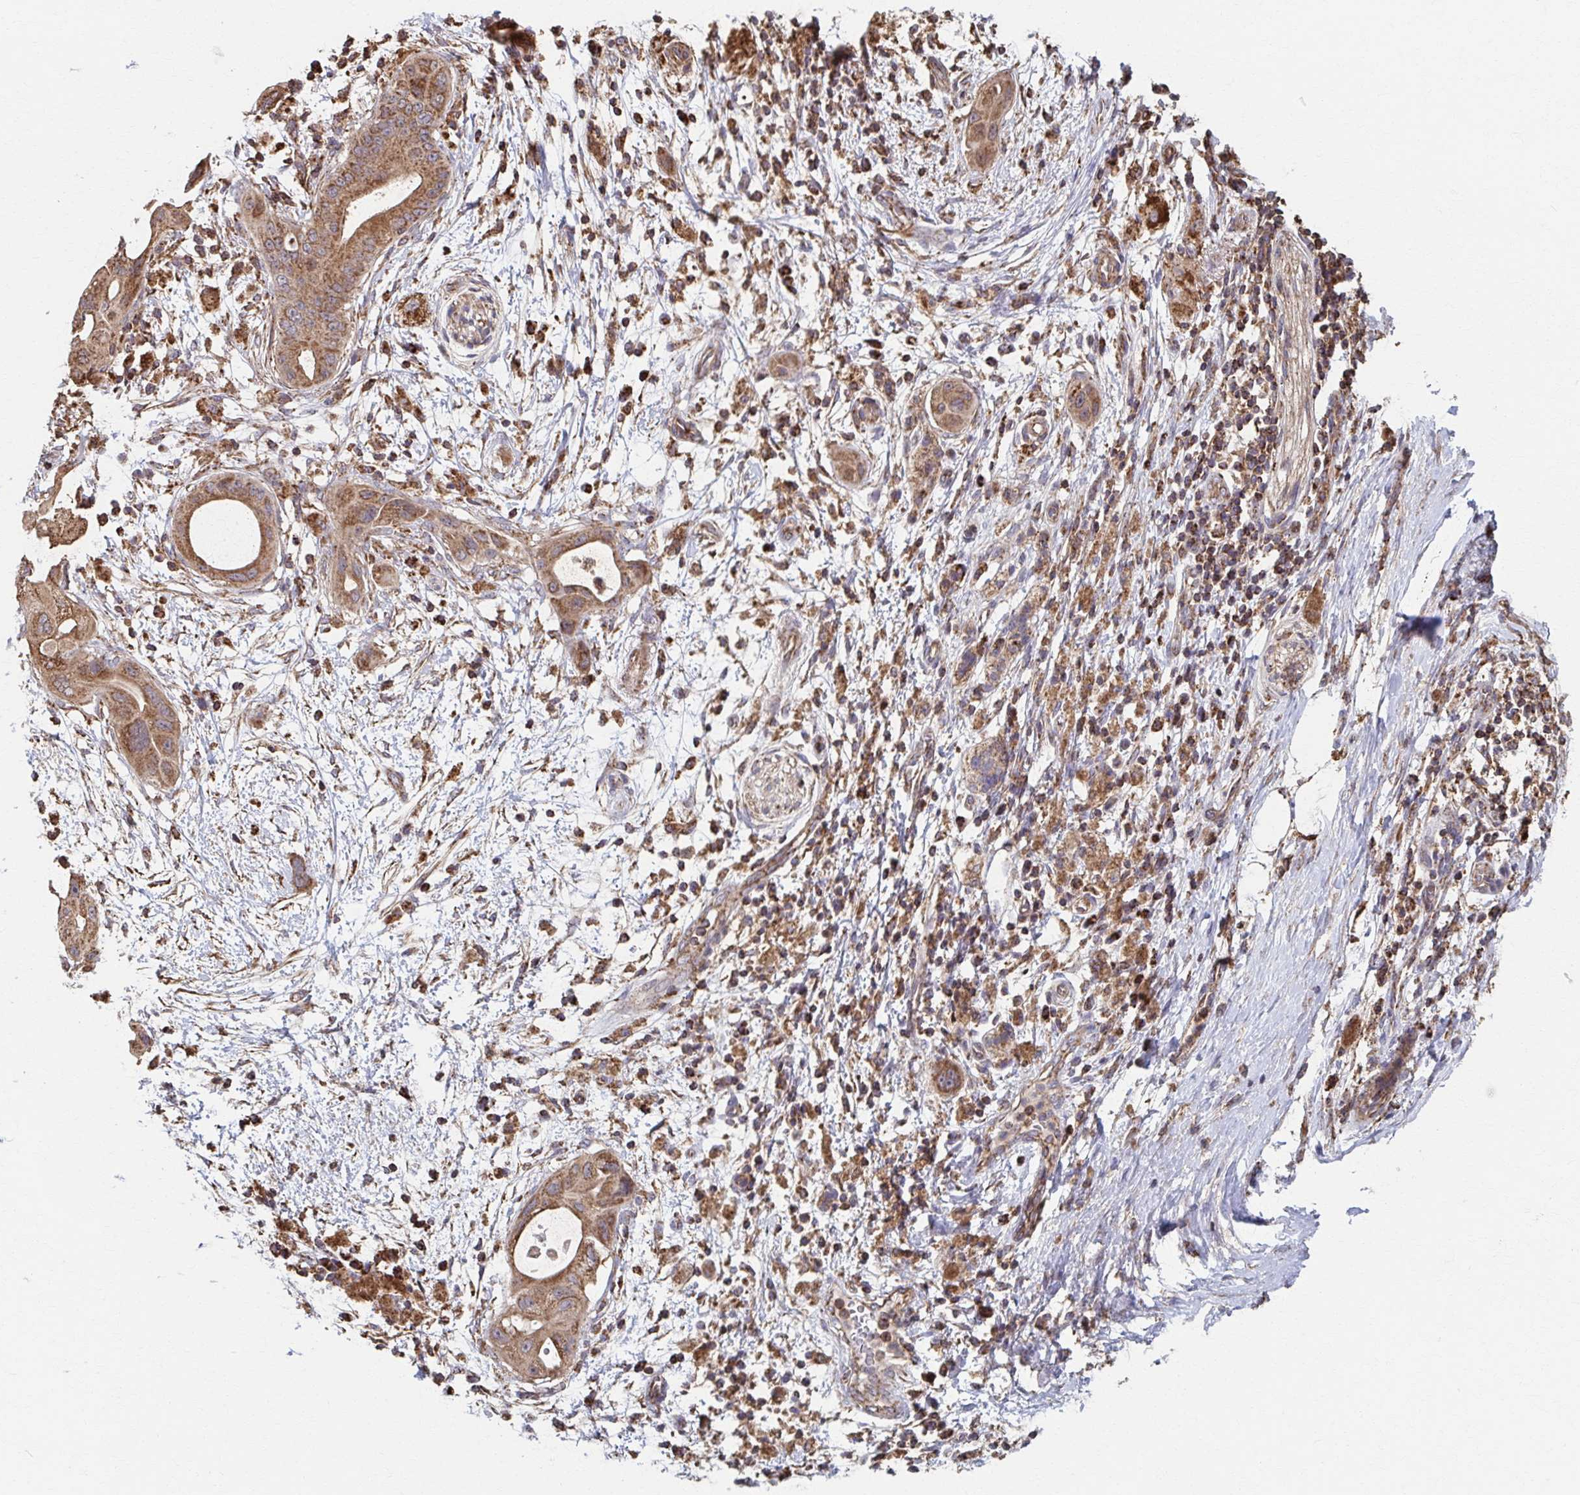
{"staining": {"intensity": "moderate", "quantity": ">75%", "location": "cytoplasmic/membranous"}, "tissue": "pancreatic cancer", "cell_type": "Tumor cells", "image_type": "cancer", "snomed": [{"axis": "morphology", "description": "Adenocarcinoma, NOS"}, {"axis": "topography", "description": "Pancreas"}], "caption": "Adenocarcinoma (pancreatic) stained with IHC reveals moderate cytoplasmic/membranous expression in about >75% of tumor cells.", "gene": "KLHL34", "patient": {"sex": "male", "age": 68}}